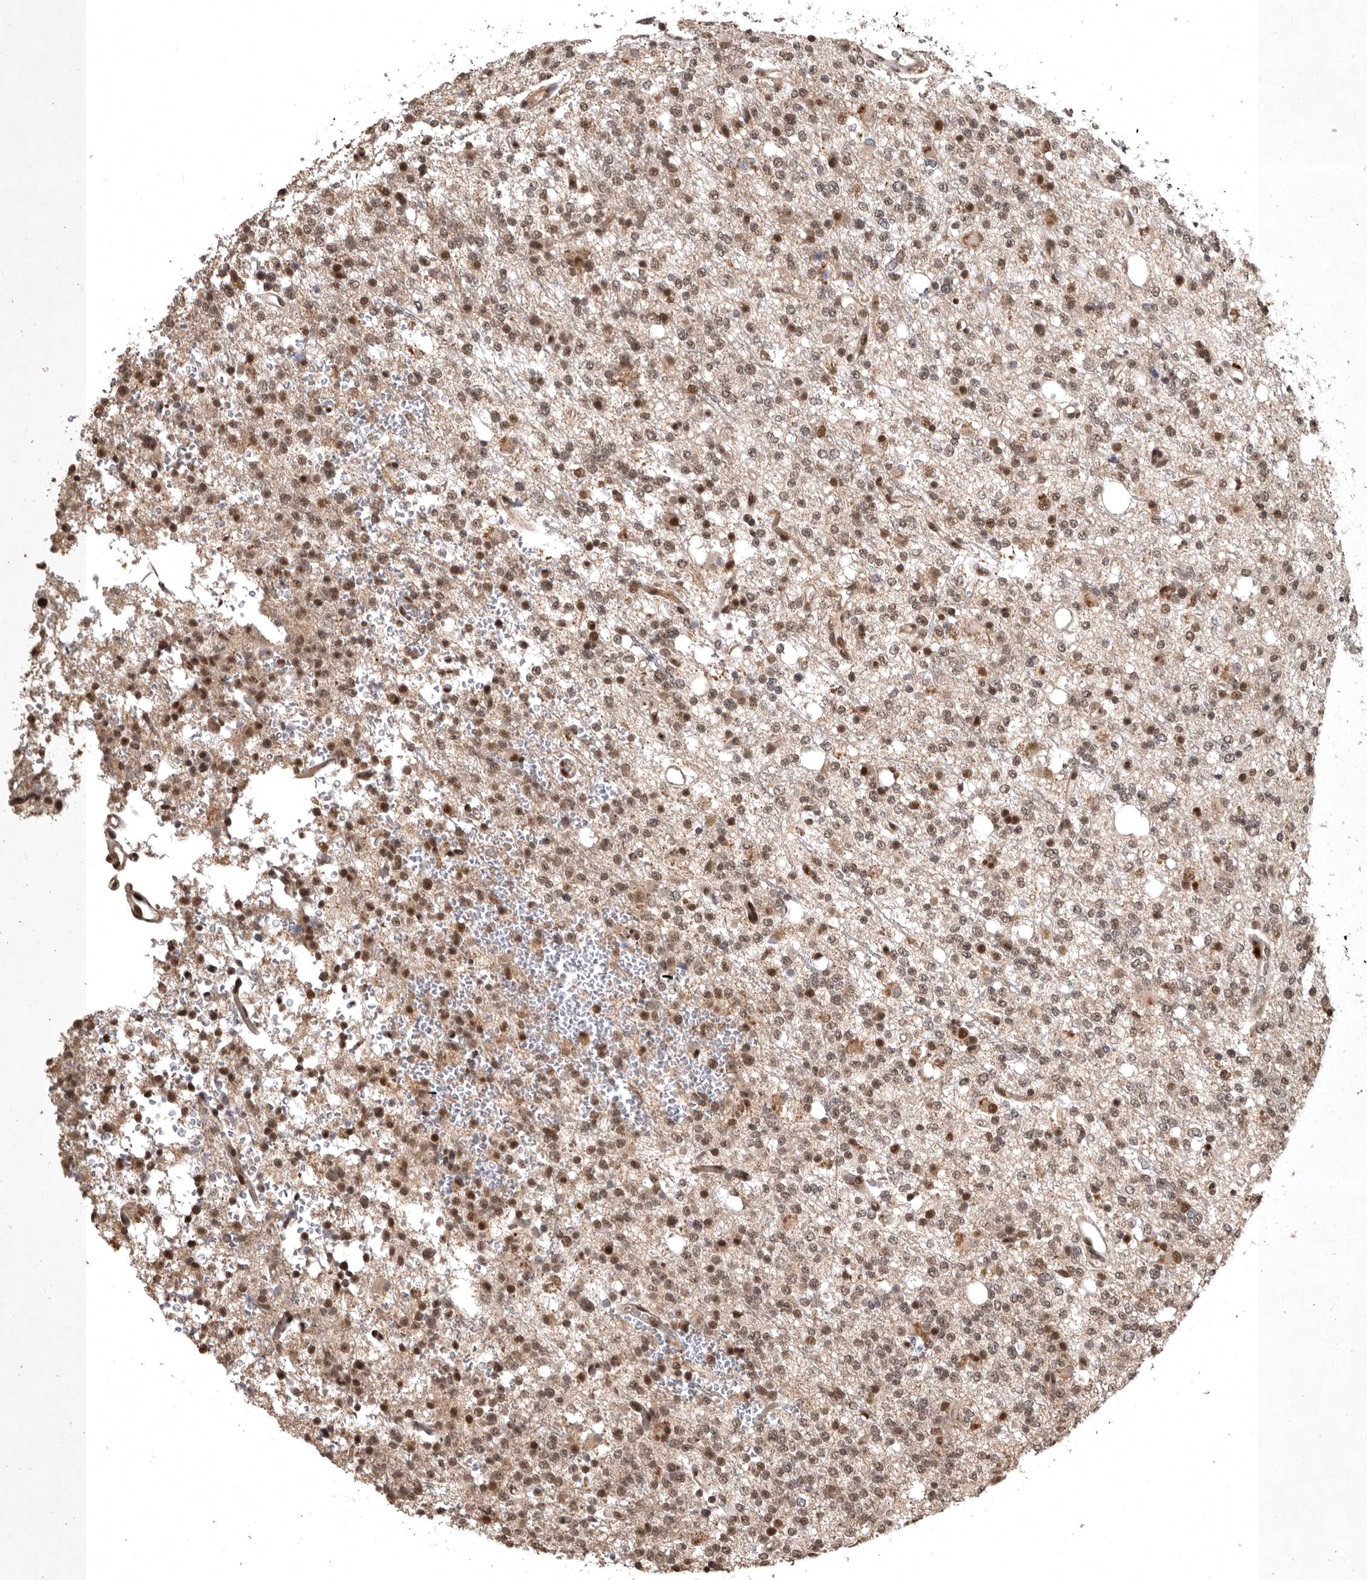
{"staining": {"intensity": "moderate", "quantity": ">75%", "location": "nuclear"}, "tissue": "glioma", "cell_type": "Tumor cells", "image_type": "cancer", "snomed": [{"axis": "morphology", "description": "Glioma, malignant, High grade"}, {"axis": "topography", "description": "Brain"}], "caption": "Malignant glioma (high-grade) stained with IHC displays moderate nuclear positivity in approximately >75% of tumor cells.", "gene": "CBLL1", "patient": {"sex": "female", "age": 62}}